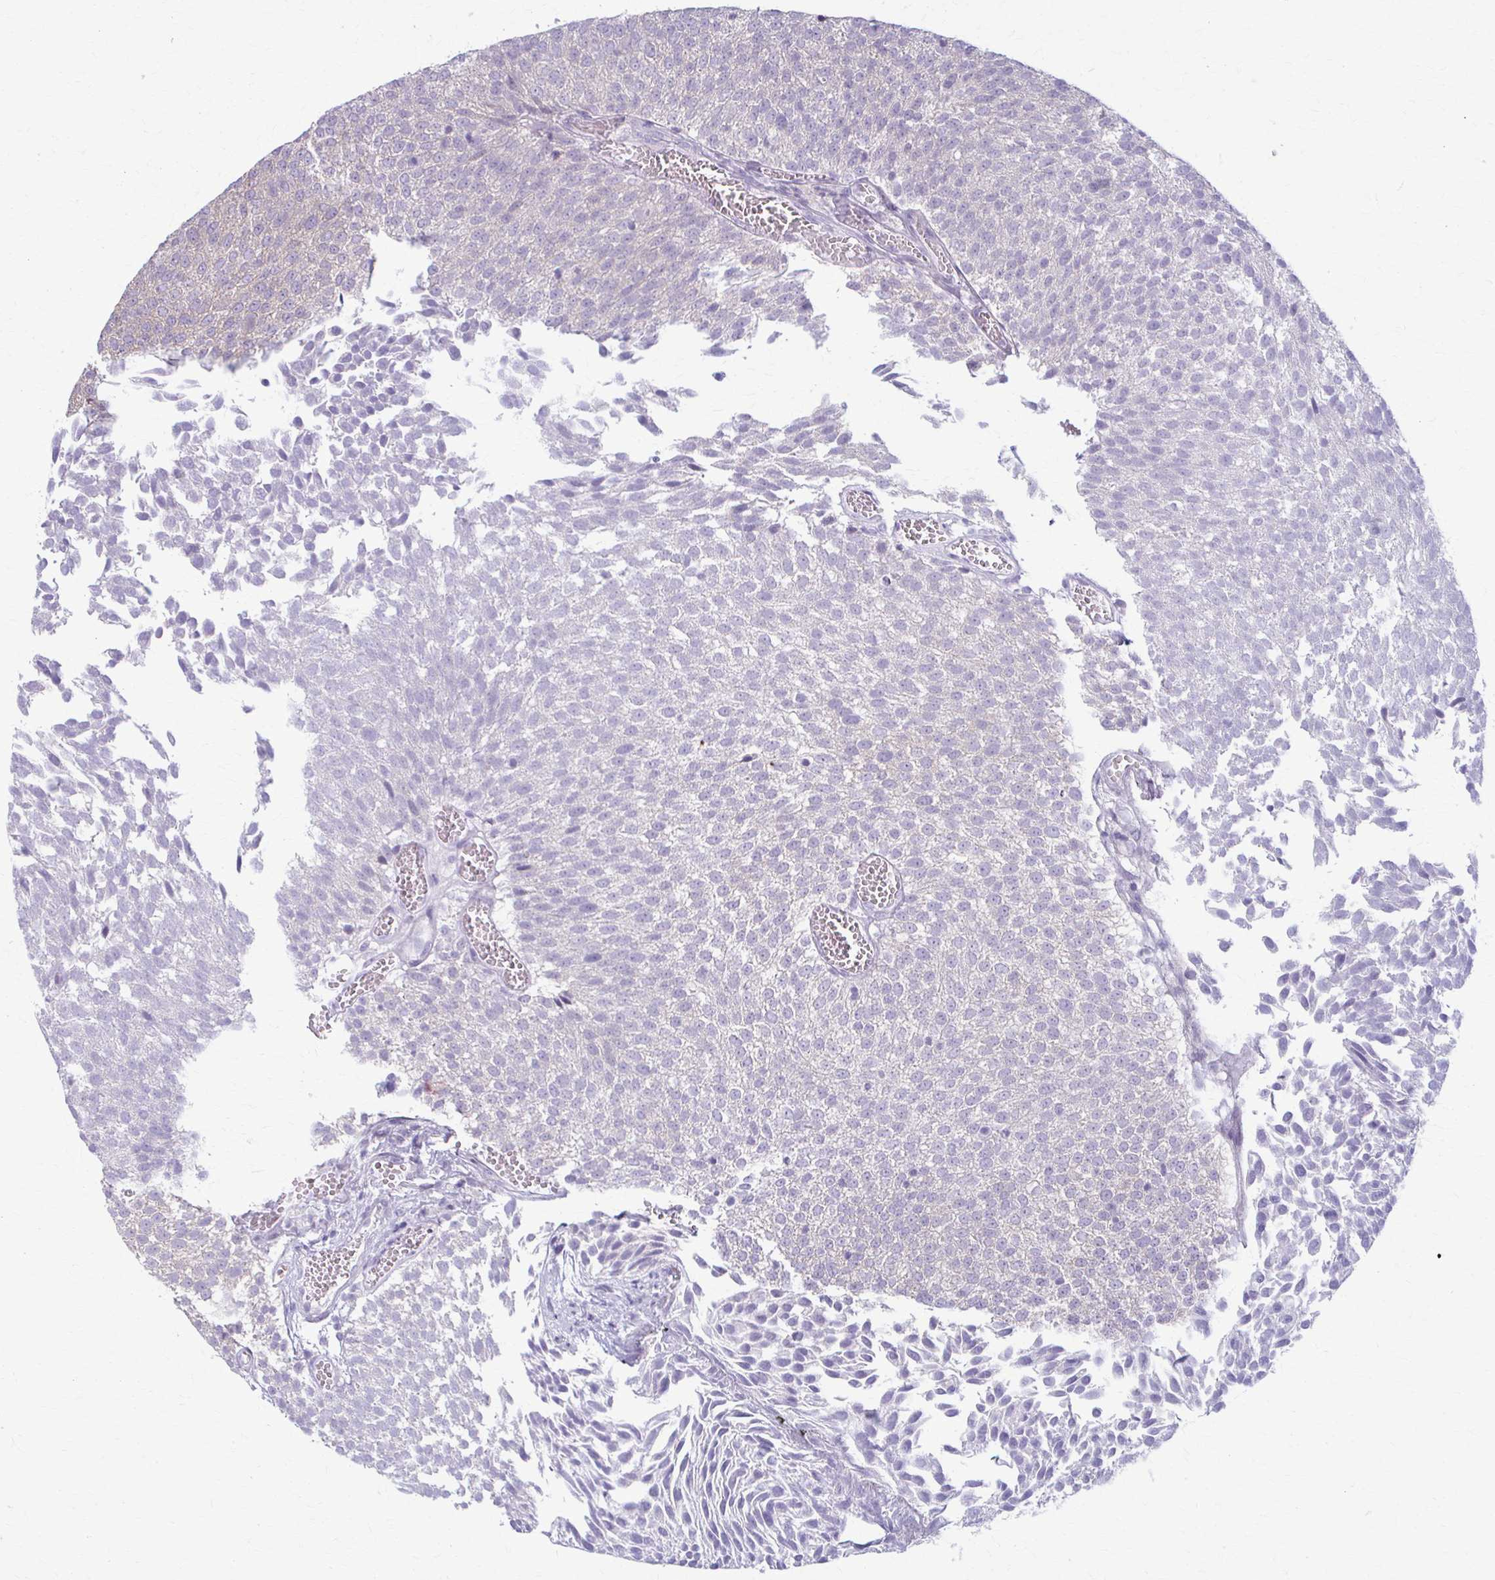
{"staining": {"intensity": "negative", "quantity": "none", "location": "none"}, "tissue": "urothelial cancer", "cell_type": "Tumor cells", "image_type": "cancer", "snomed": [{"axis": "morphology", "description": "Urothelial carcinoma, Low grade"}, {"axis": "topography", "description": "Urinary bladder"}], "caption": "The image displays no significant positivity in tumor cells of low-grade urothelial carcinoma. Brightfield microscopy of immunohistochemistry (IHC) stained with DAB (3,3'-diaminobenzidine) (brown) and hematoxylin (blue), captured at high magnification.", "gene": "PRKRA", "patient": {"sex": "female", "age": 79}}